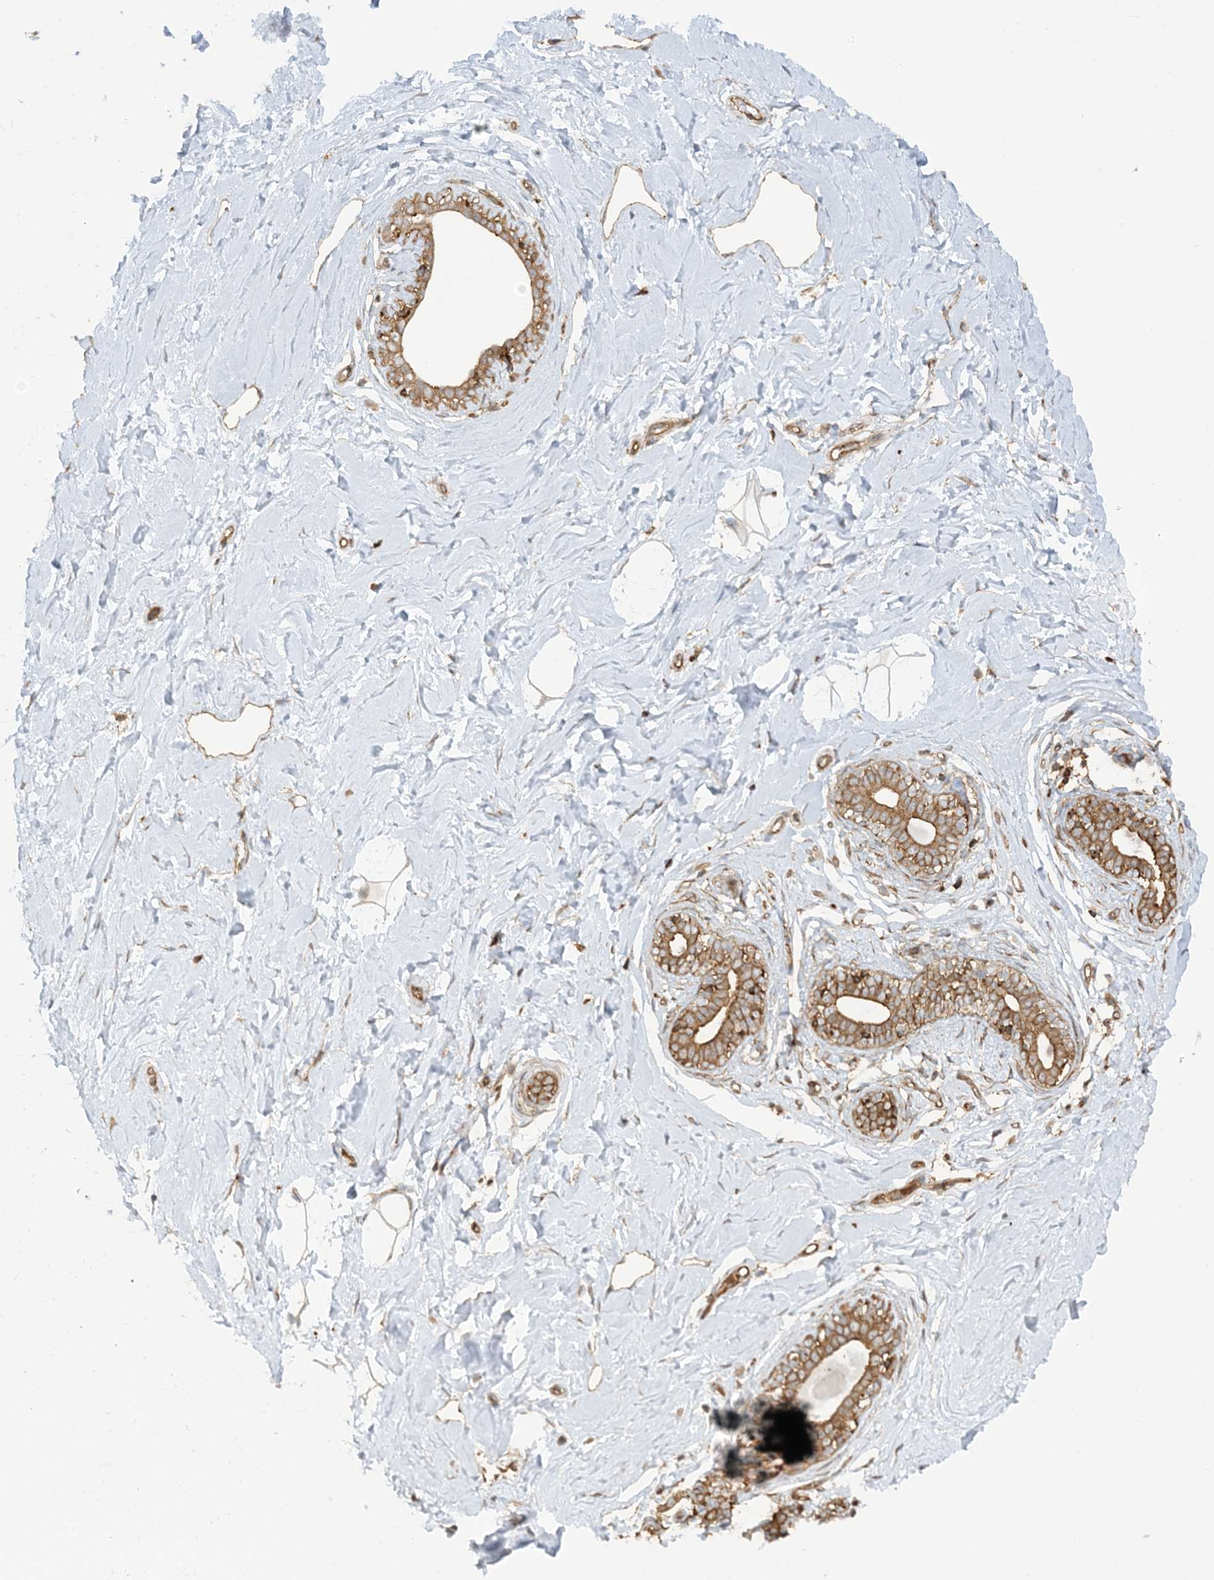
{"staining": {"intensity": "negative", "quantity": "none", "location": "none"}, "tissue": "breast", "cell_type": "Adipocytes", "image_type": "normal", "snomed": [{"axis": "morphology", "description": "Normal tissue, NOS"}, {"axis": "morphology", "description": "Adenoma, NOS"}, {"axis": "topography", "description": "Breast"}], "caption": "Breast was stained to show a protein in brown. There is no significant staining in adipocytes. The staining is performed using DAB brown chromogen with nuclei counter-stained in using hematoxylin.", "gene": "CAPZB", "patient": {"sex": "female", "age": 23}}